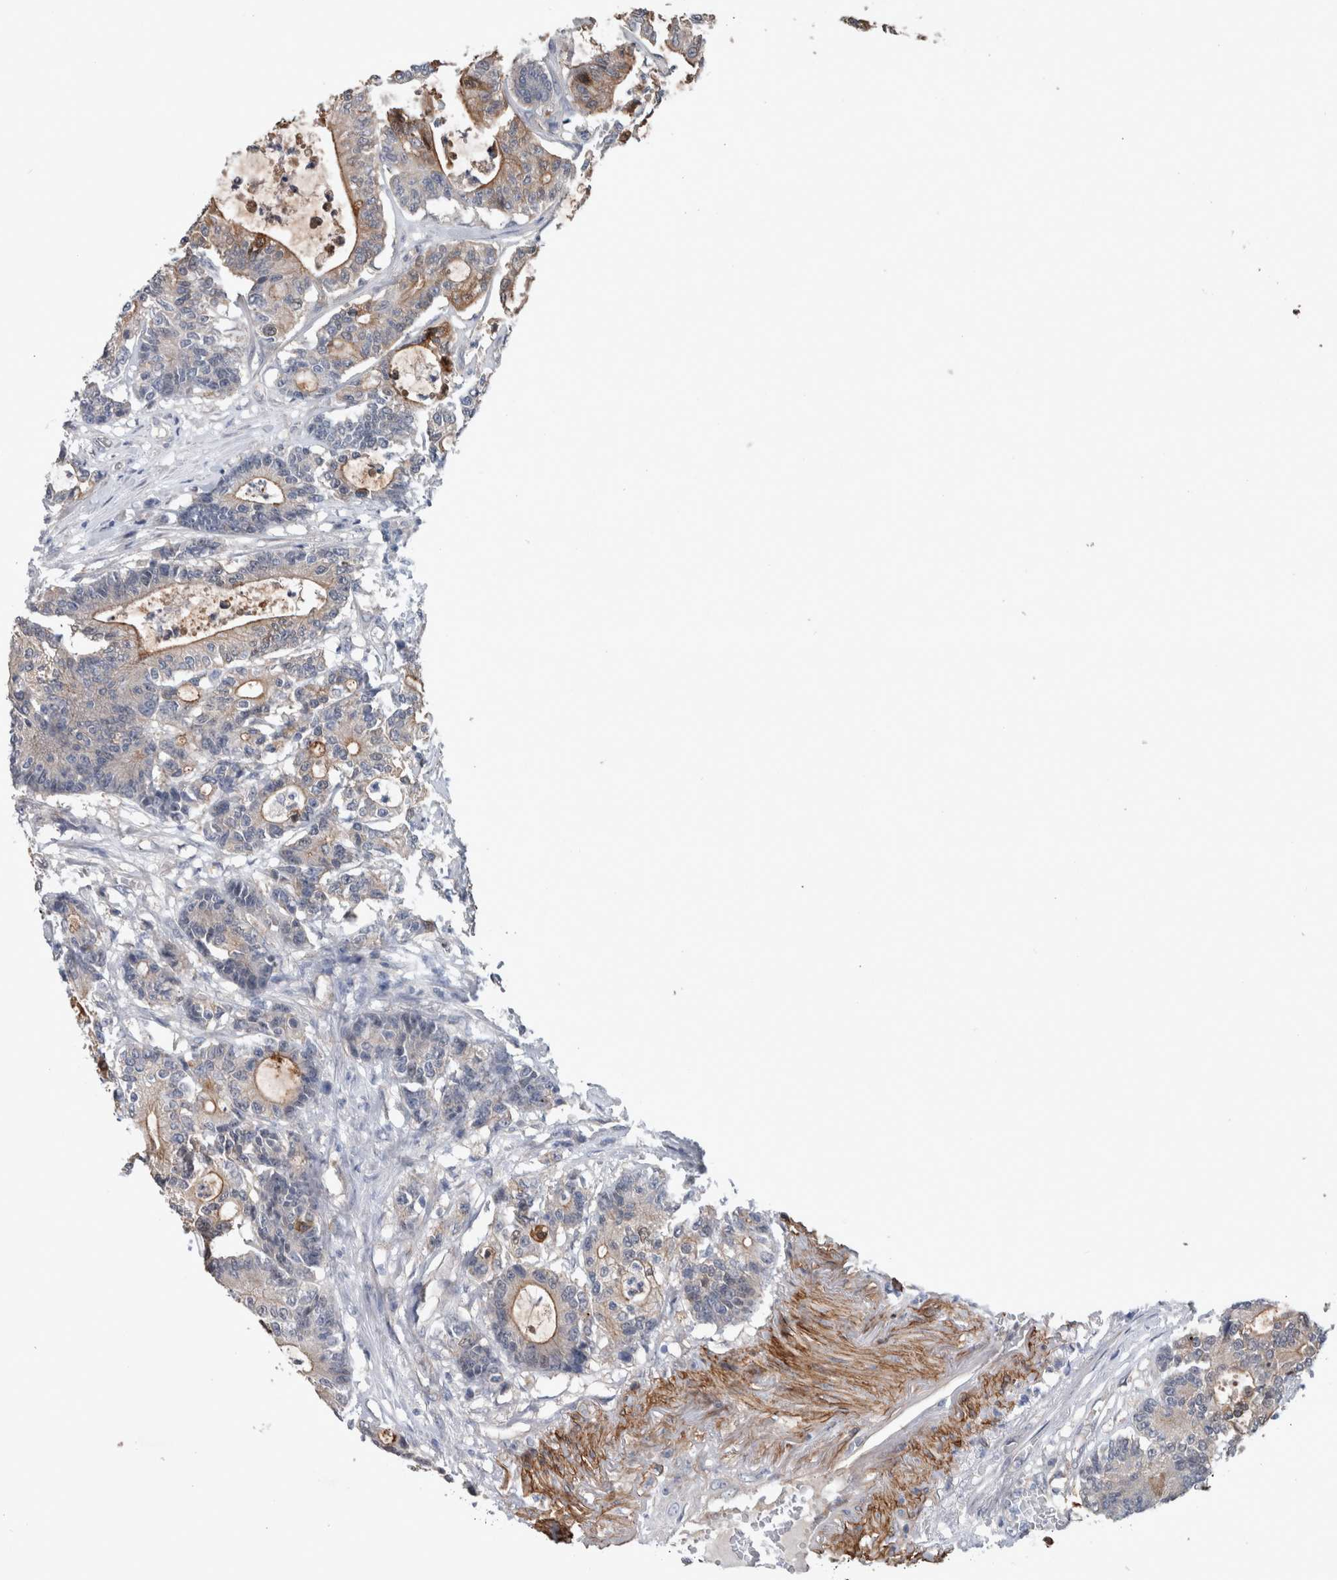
{"staining": {"intensity": "moderate", "quantity": "<25%", "location": "cytoplasmic/membranous"}, "tissue": "colorectal cancer", "cell_type": "Tumor cells", "image_type": "cancer", "snomed": [{"axis": "morphology", "description": "Adenocarcinoma, NOS"}, {"axis": "topography", "description": "Colon"}], "caption": "Moderate cytoplasmic/membranous positivity is identified in approximately <25% of tumor cells in colorectal cancer.", "gene": "BCAM", "patient": {"sex": "female", "age": 84}}